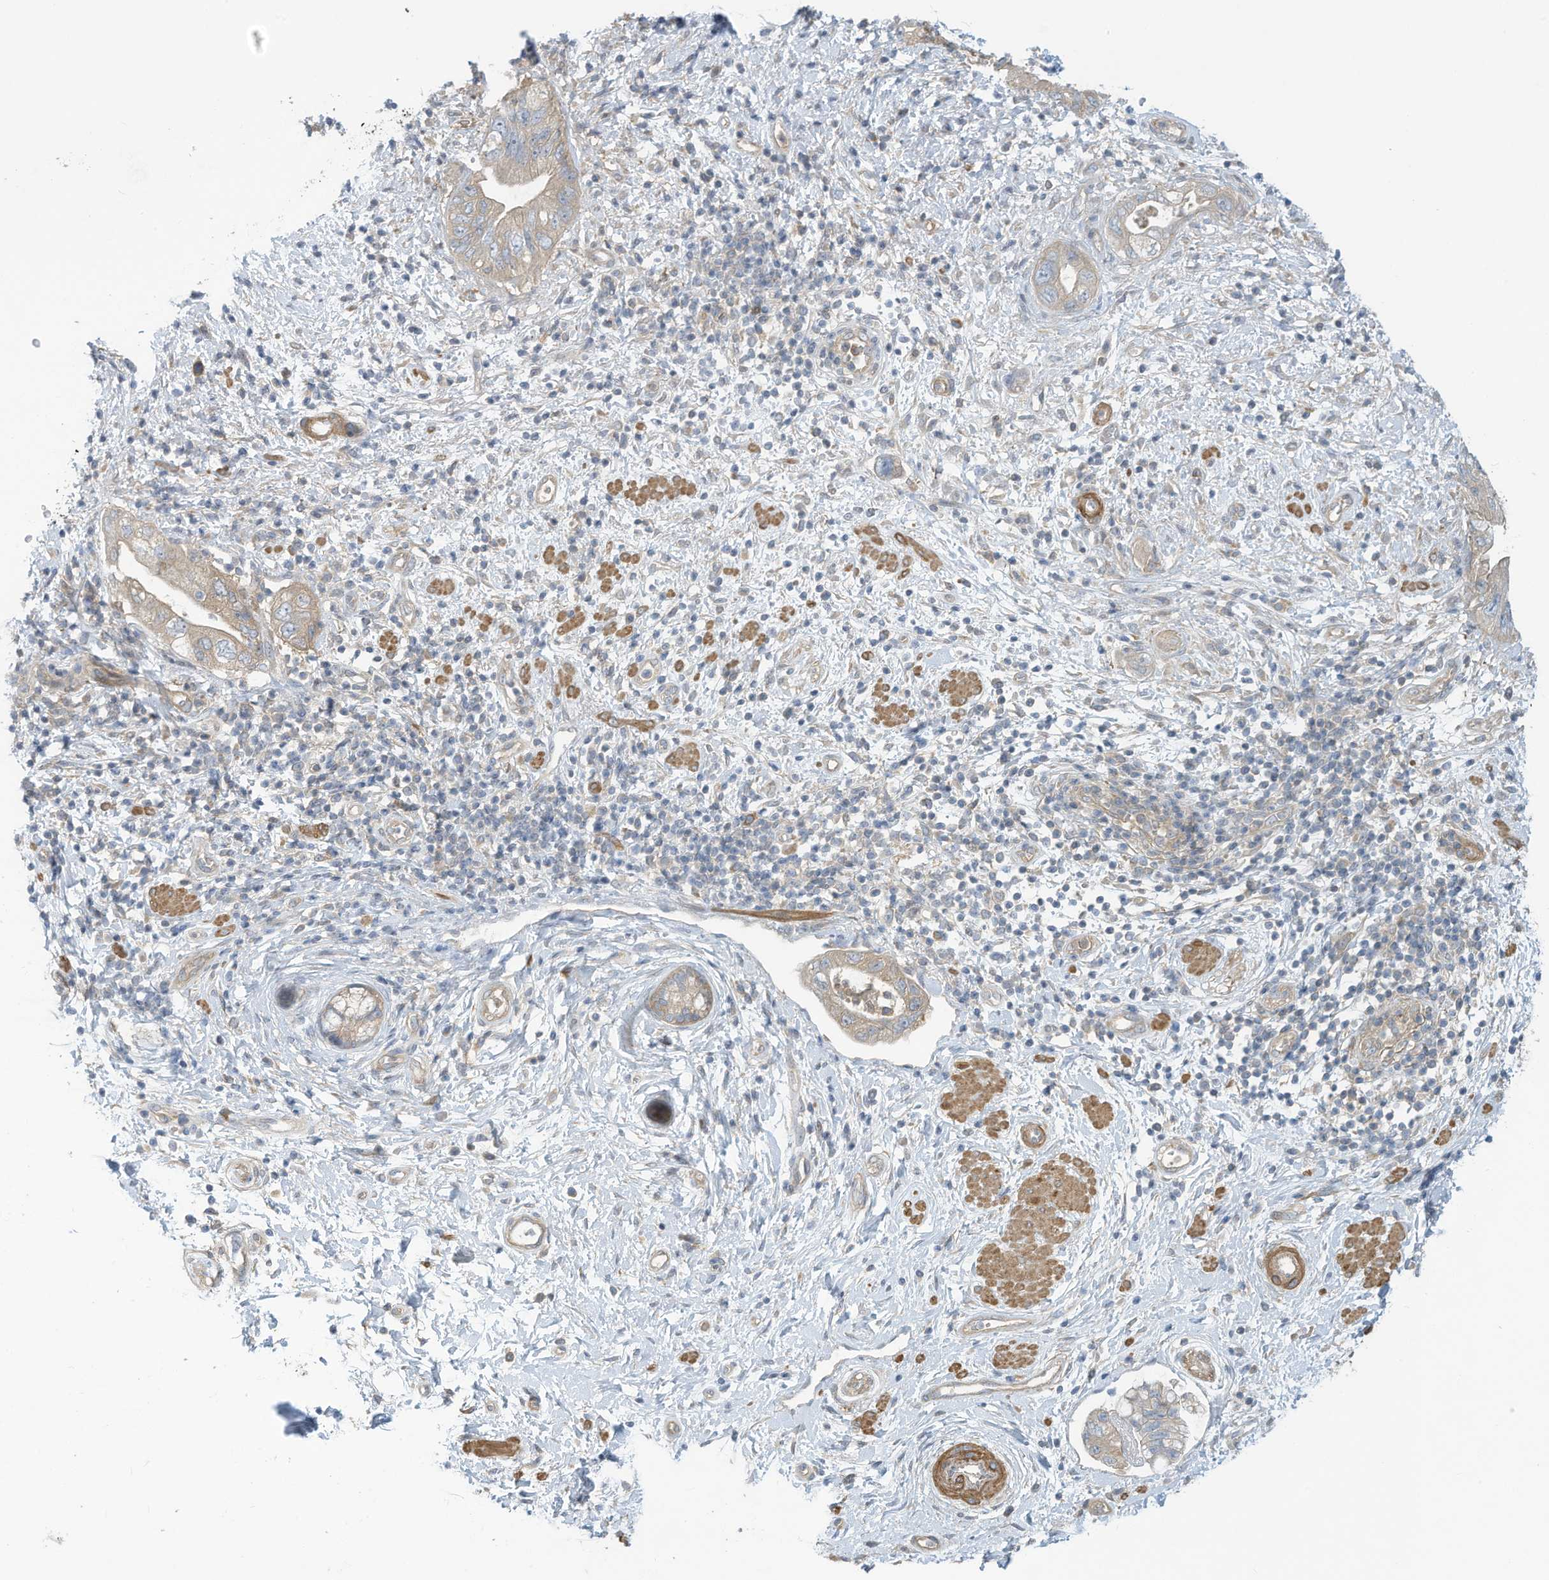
{"staining": {"intensity": "weak", "quantity": "25%-75%", "location": "cytoplasmic/membranous"}, "tissue": "pancreatic cancer", "cell_type": "Tumor cells", "image_type": "cancer", "snomed": [{"axis": "morphology", "description": "Adenocarcinoma, NOS"}, {"axis": "topography", "description": "Pancreas"}], "caption": "IHC of pancreatic cancer (adenocarcinoma) reveals low levels of weak cytoplasmic/membranous positivity in about 25%-75% of tumor cells.", "gene": "ADI1", "patient": {"sex": "female", "age": 73}}